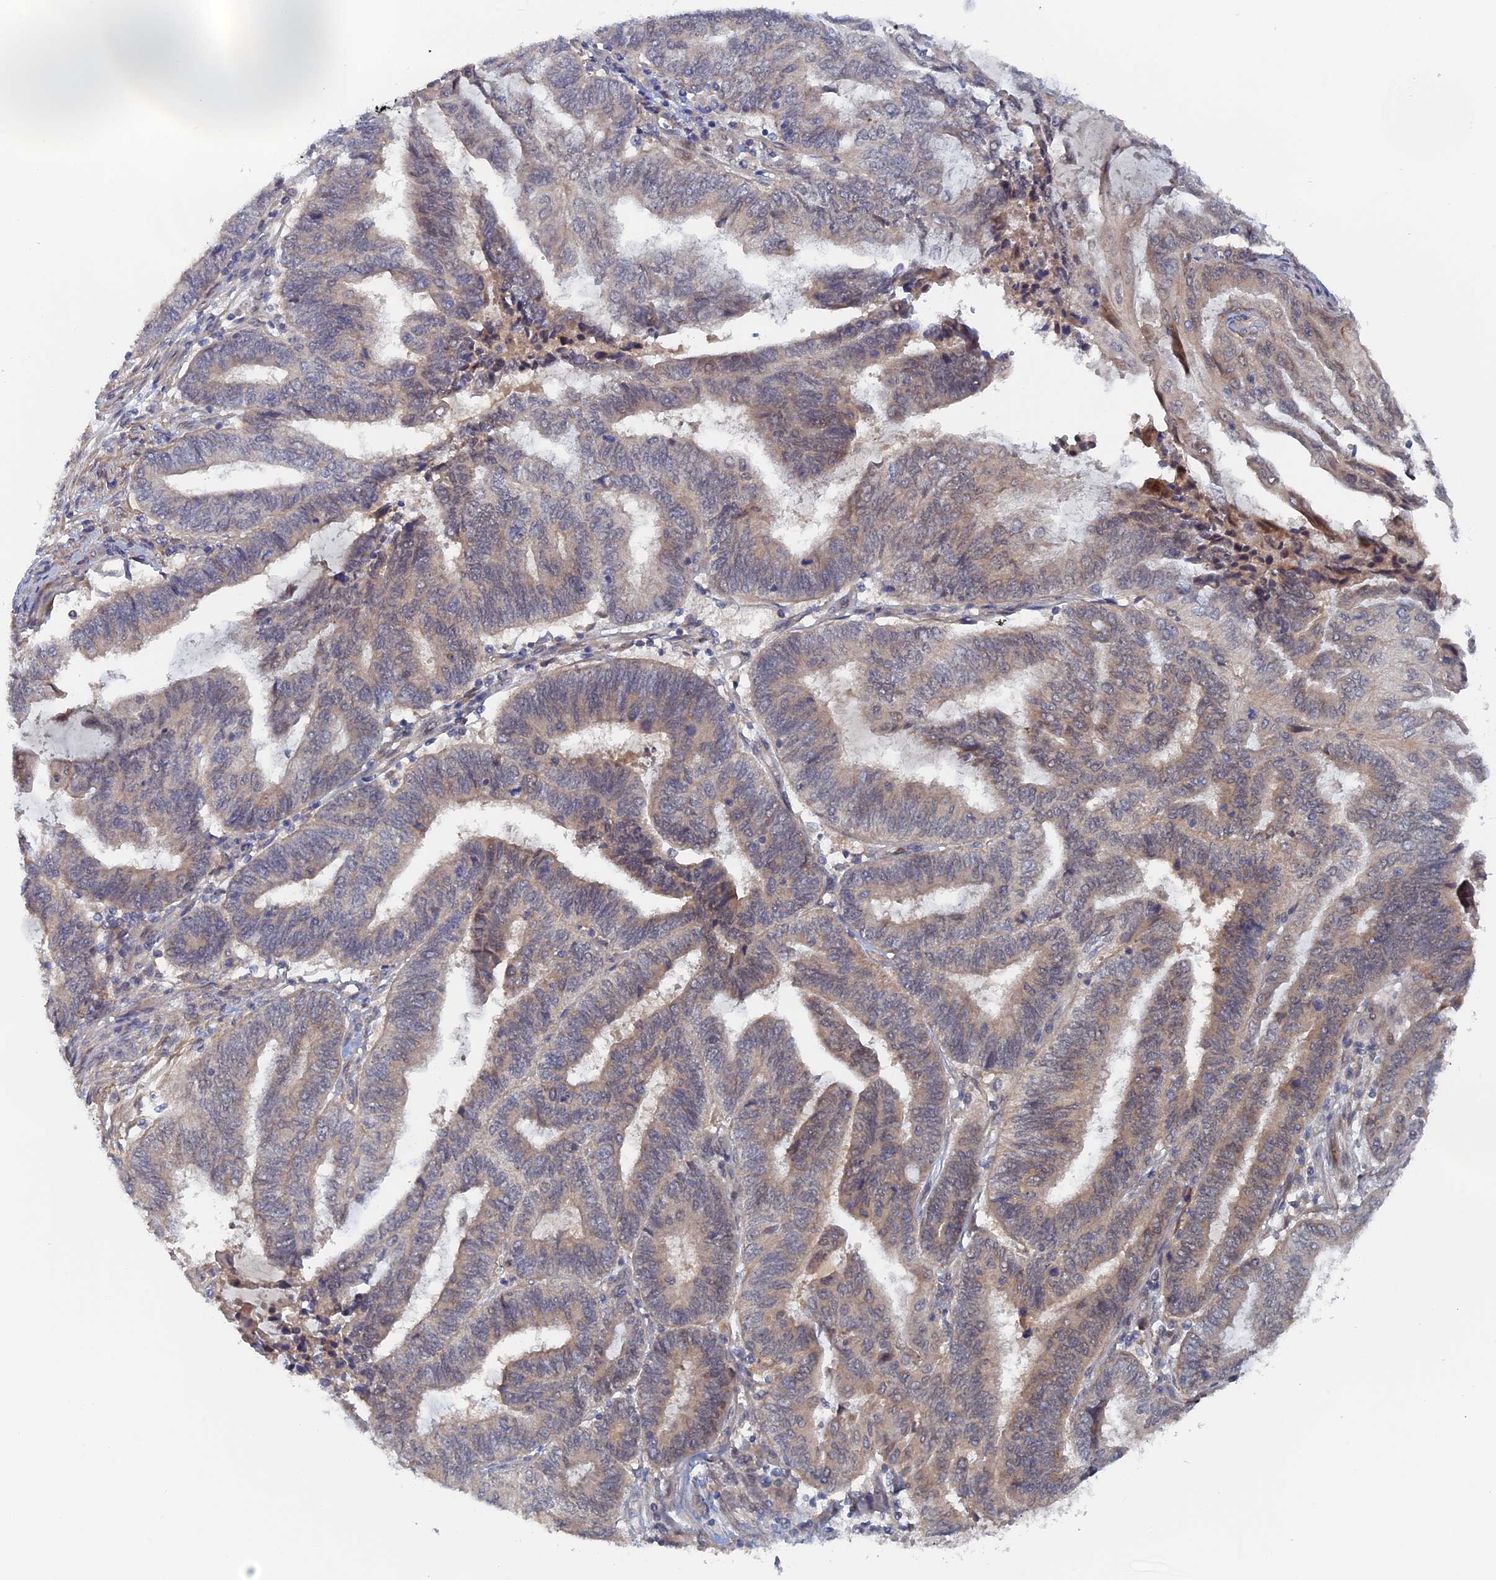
{"staining": {"intensity": "weak", "quantity": "<25%", "location": "cytoplasmic/membranous"}, "tissue": "endometrial cancer", "cell_type": "Tumor cells", "image_type": "cancer", "snomed": [{"axis": "morphology", "description": "Adenocarcinoma, NOS"}, {"axis": "topography", "description": "Uterus"}, {"axis": "topography", "description": "Endometrium"}], "caption": "An immunohistochemistry (IHC) histopathology image of endometrial cancer is shown. There is no staining in tumor cells of endometrial cancer.", "gene": "ELOVL6", "patient": {"sex": "female", "age": 70}}